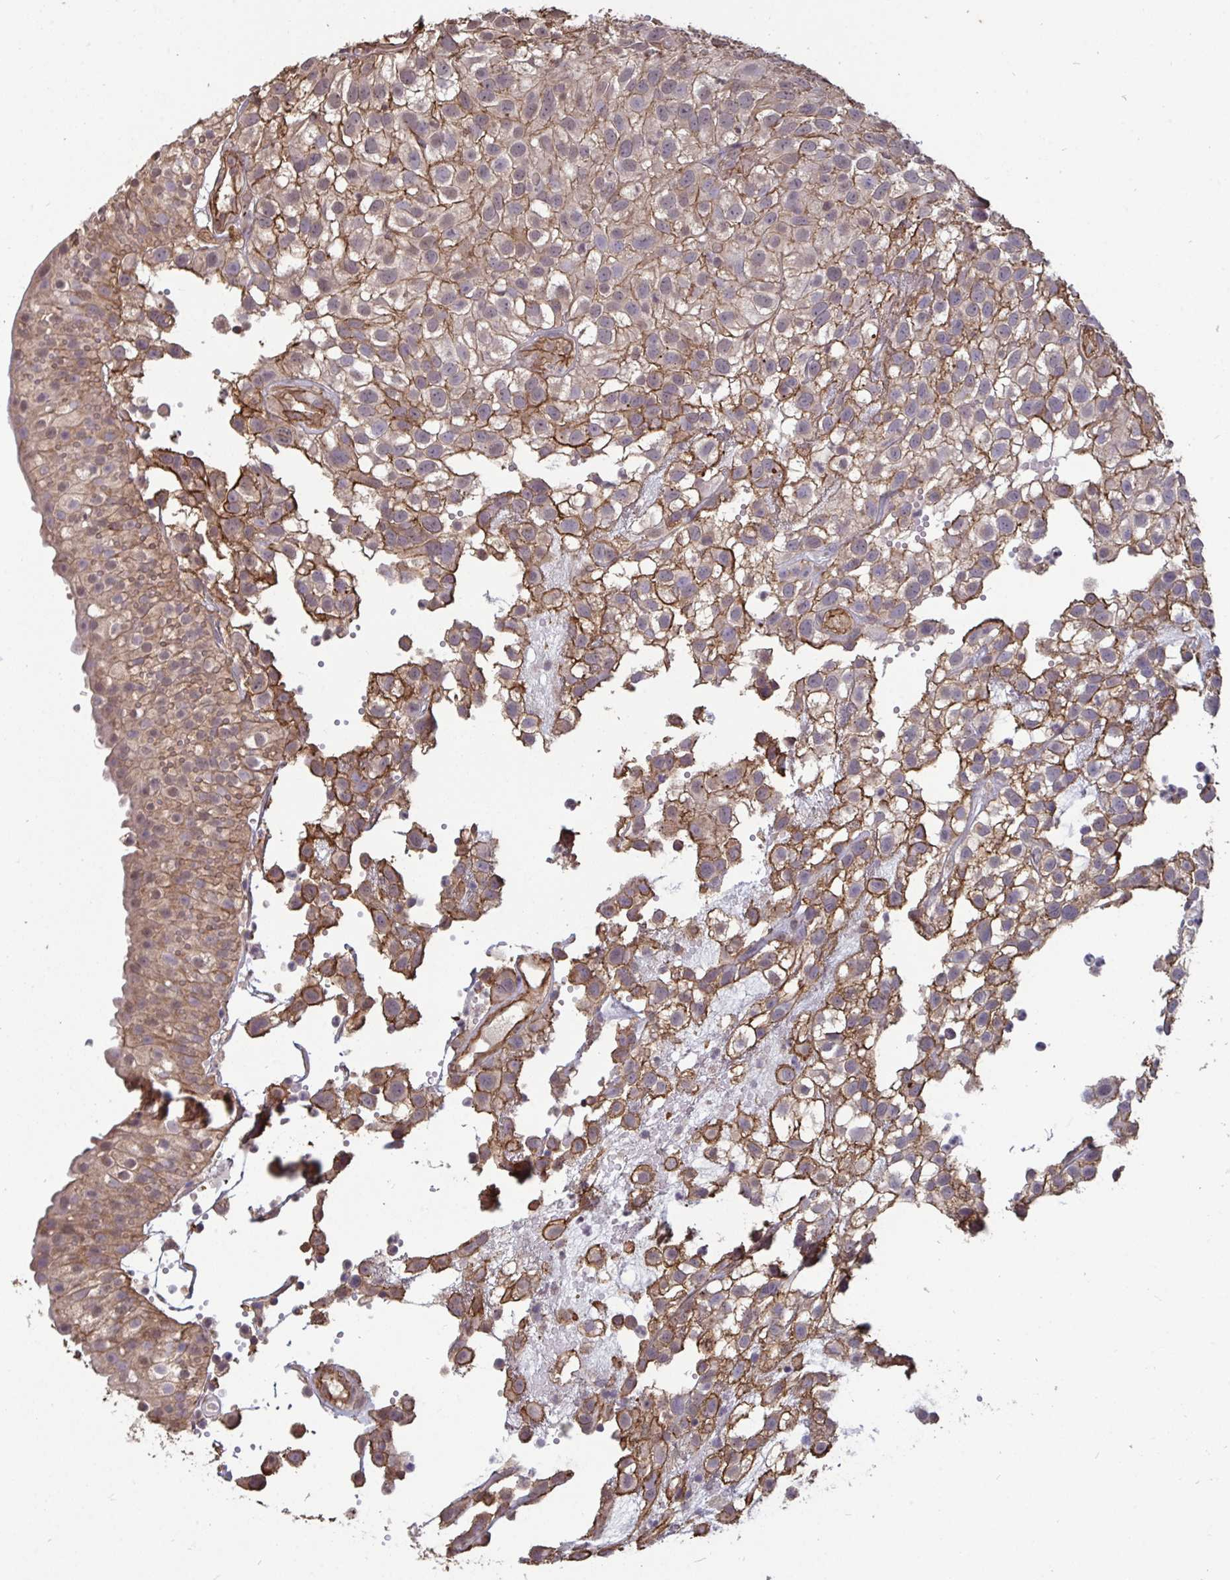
{"staining": {"intensity": "weak", "quantity": "25%-75%", "location": "cytoplasmic/membranous"}, "tissue": "urothelial cancer", "cell_type": "Tumor cells", "image_type": "cancer", "snomed": [{"axis": "morphology", "description": "Urothelial carcinoma, High grade"}, {"axis": "topography", "description": "Urinary bladder"}], "caption": "A brown stain highlights weak cytoplasmic/membranous expression of a protein in human urothelial cancer tumor cells. The staining is performed using DAB (3,3'-diaminobenzidine) brown chromogen to label protein expression. The nuclei are counter-stained blue using hematoxylin.", "gene": "ISCU", "patient": {"sex": "male", "age": 56}}